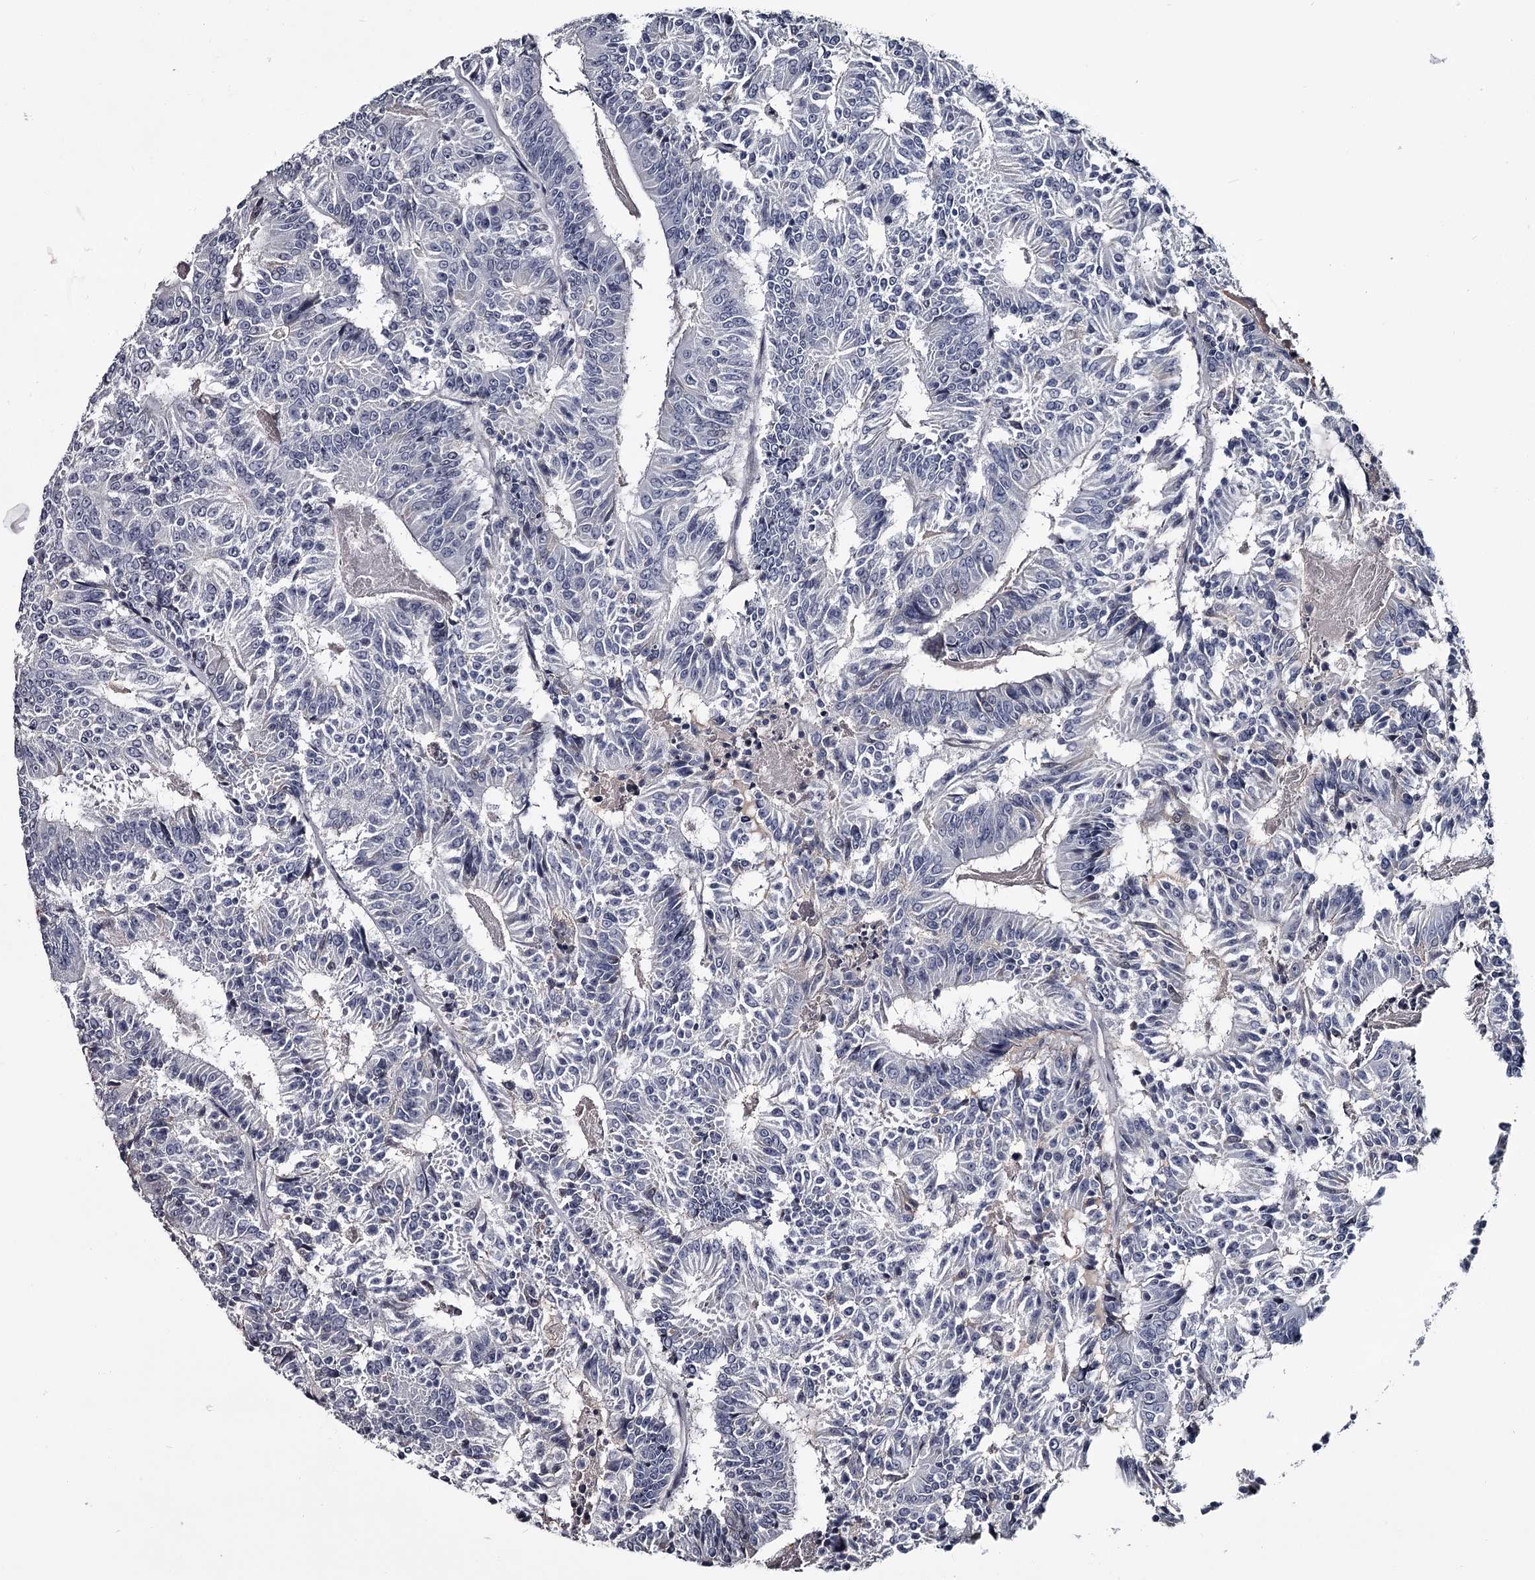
{"staining": {"intensity": "negative", "quantity": "none", "location": "none"}, "tissue": "colorectal cancer", "cell_type": "Tumor cells", "image_type": "cancer", "snomed": [{"axis": "morphology", "description": "Adenocarcinoma, NOS"}, {"axis": "topography", "description": "Colon"}], "caption": "An image of colorectal cancer (adenocarcinoma) stained for a protein reveals no brown staining in tumor cells.", "gene": "DAO", "patient": {"sex": "male", "age": 83}}